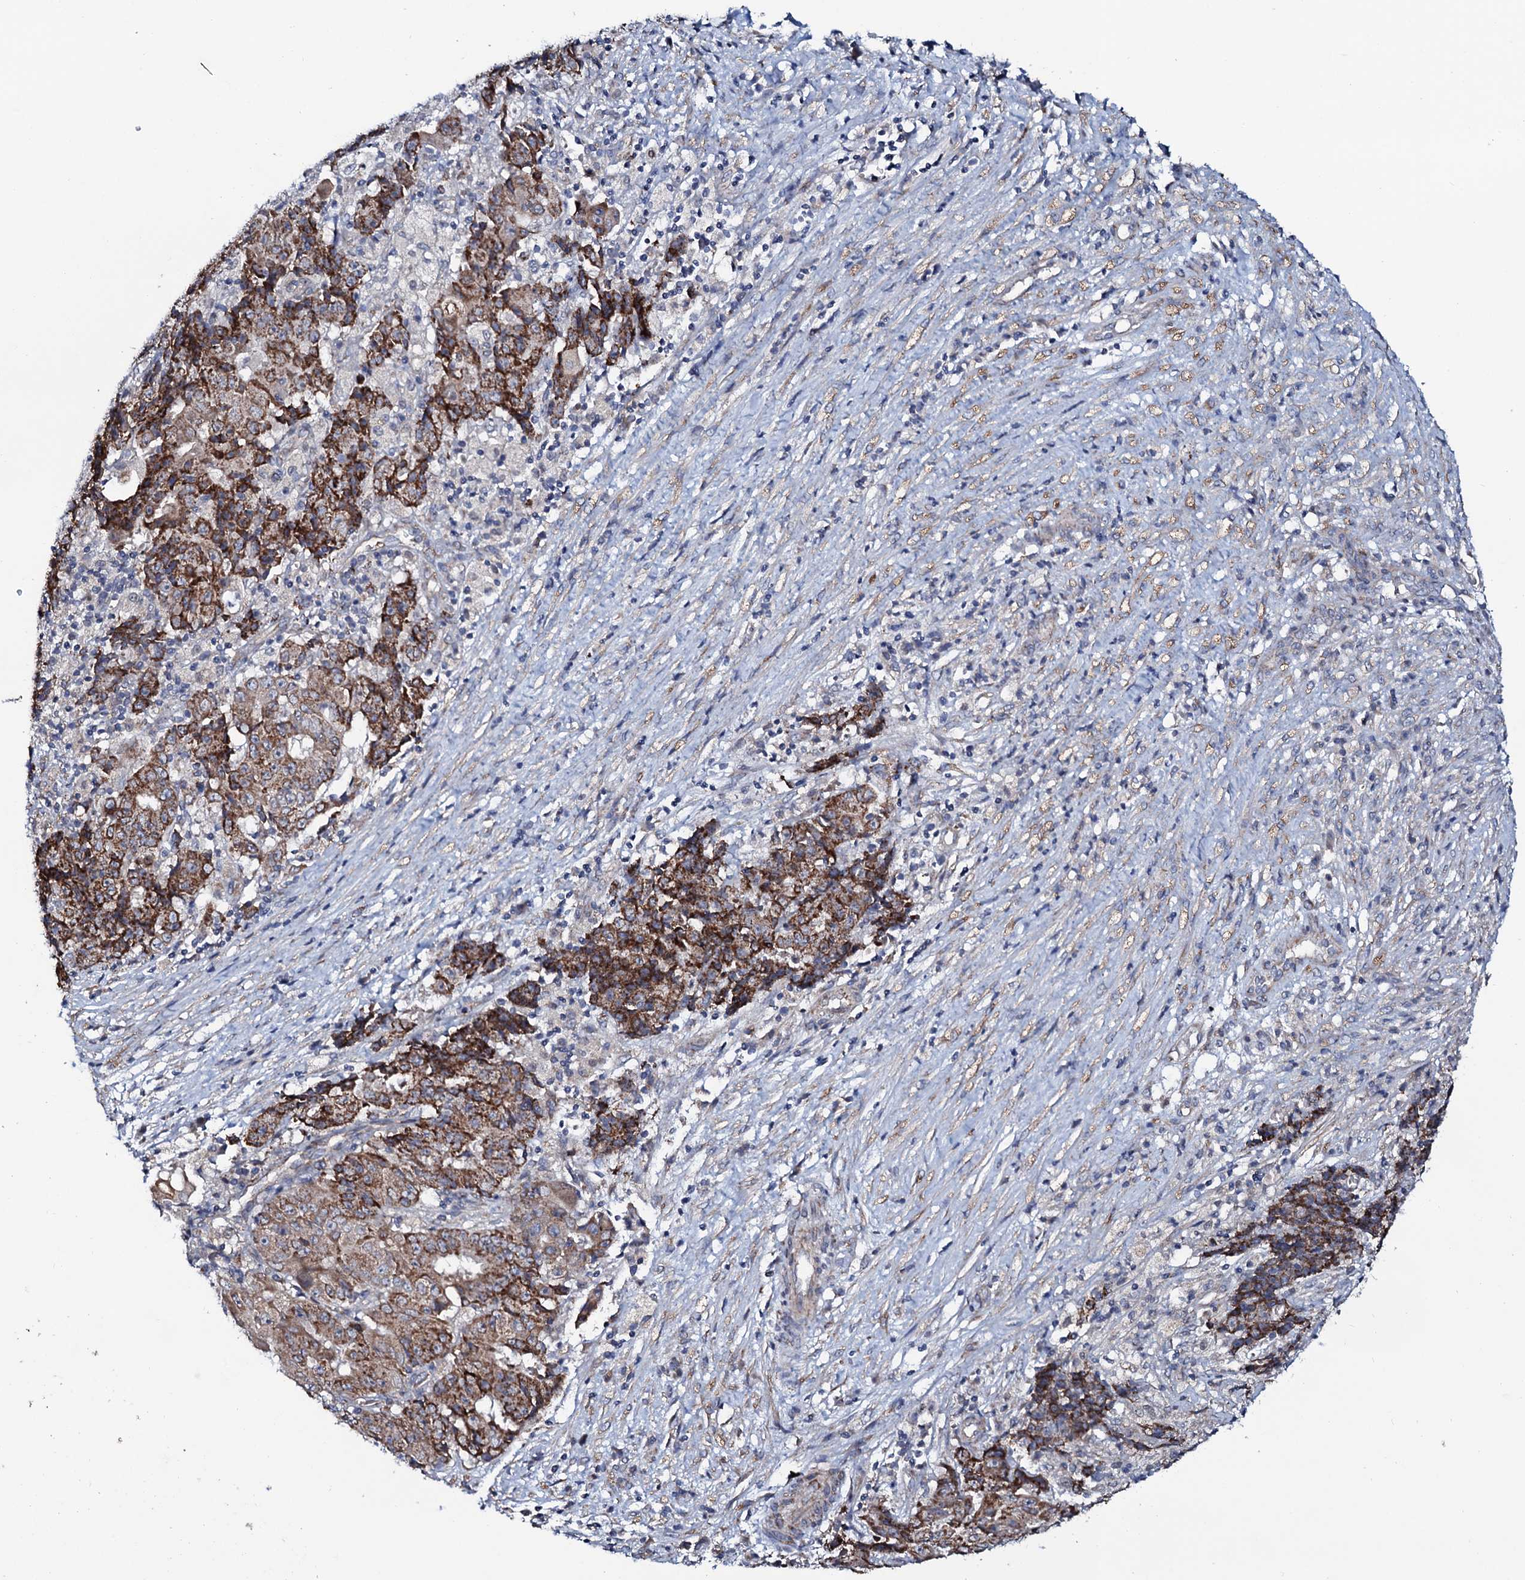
{"staining": {"intensity": "strong", "quantity": ">75%", "location": "cytoplasmic/membranous"}, "tissue": "ovarian cancer", "cell_type": "Tumor cells", "image_type": "cancer", "snomed": [{"axis": "morphology", "description": "Carcinoma, endometroid"}, {"axis": "topography", "description": "Ovary"}], "caption": "Ovarian cancer stained with a brown dye exhibits strong cytoplasmic/membranous positive positivity in about >75% of tumor cells.", "gene": "PPP1R3D", "patient": {"sex": "female", "age": 42}}